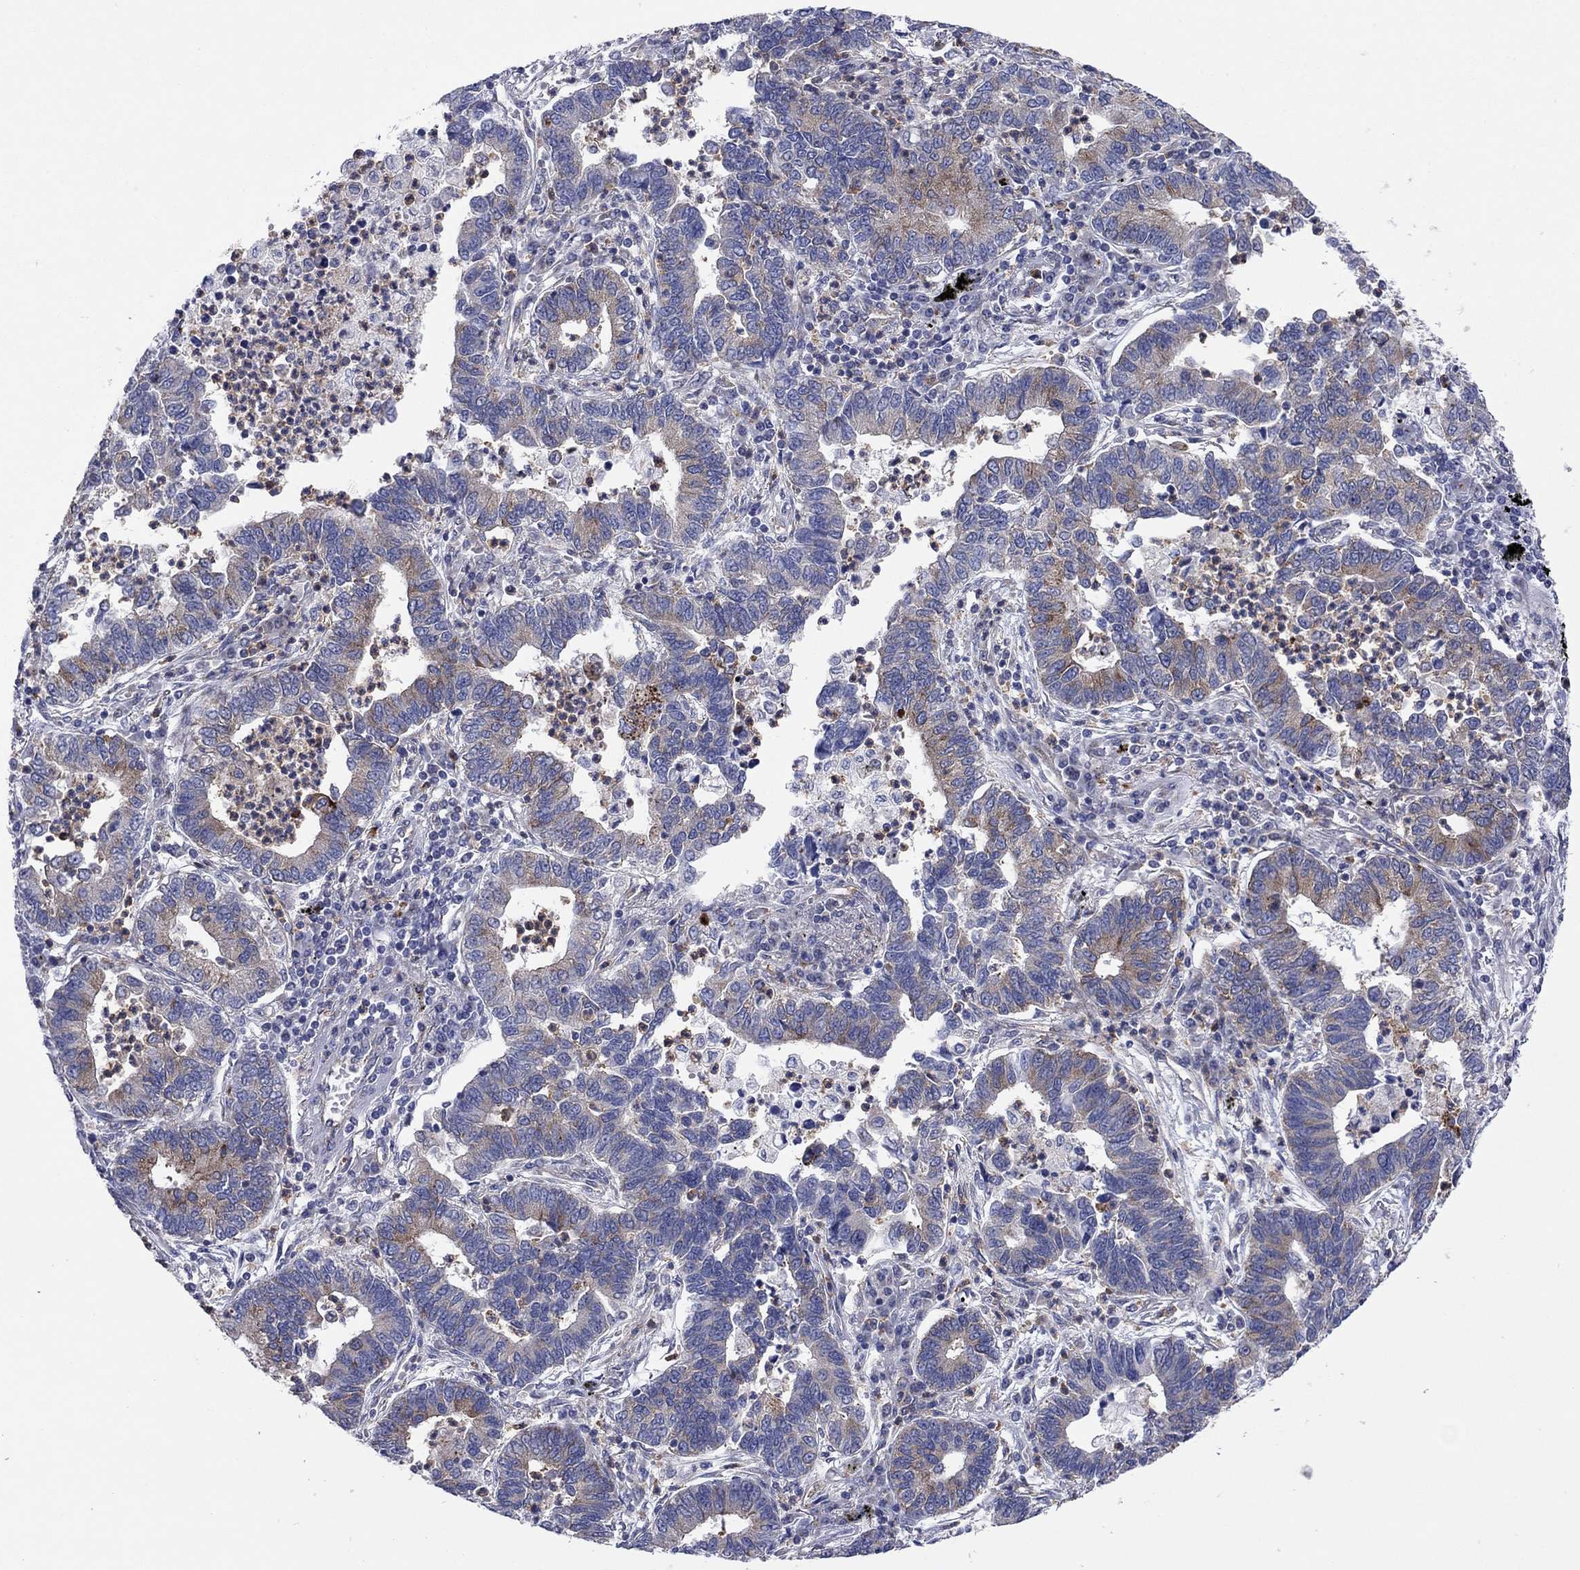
{"staining": {"intensity": "moderate", "quantity": "<25%", "location": "cytoplasmic/membranous"}, "tissue": "lung cancer", "cell_type": "Tumor cells", "image_type": "cancer", "snomed": [{"axis": "morphology", "description": "Adenocarcinoma, NOS"}, {"axis": "topography", "description": "Lung"}], "caption": "Adenocarcinoma (lung) stained for a protein exhibits moderate cytoplasmic/membranous positivity in tumor cells.", "gene": "GPR155", "patient": {"sex": "female", "age": 57}}